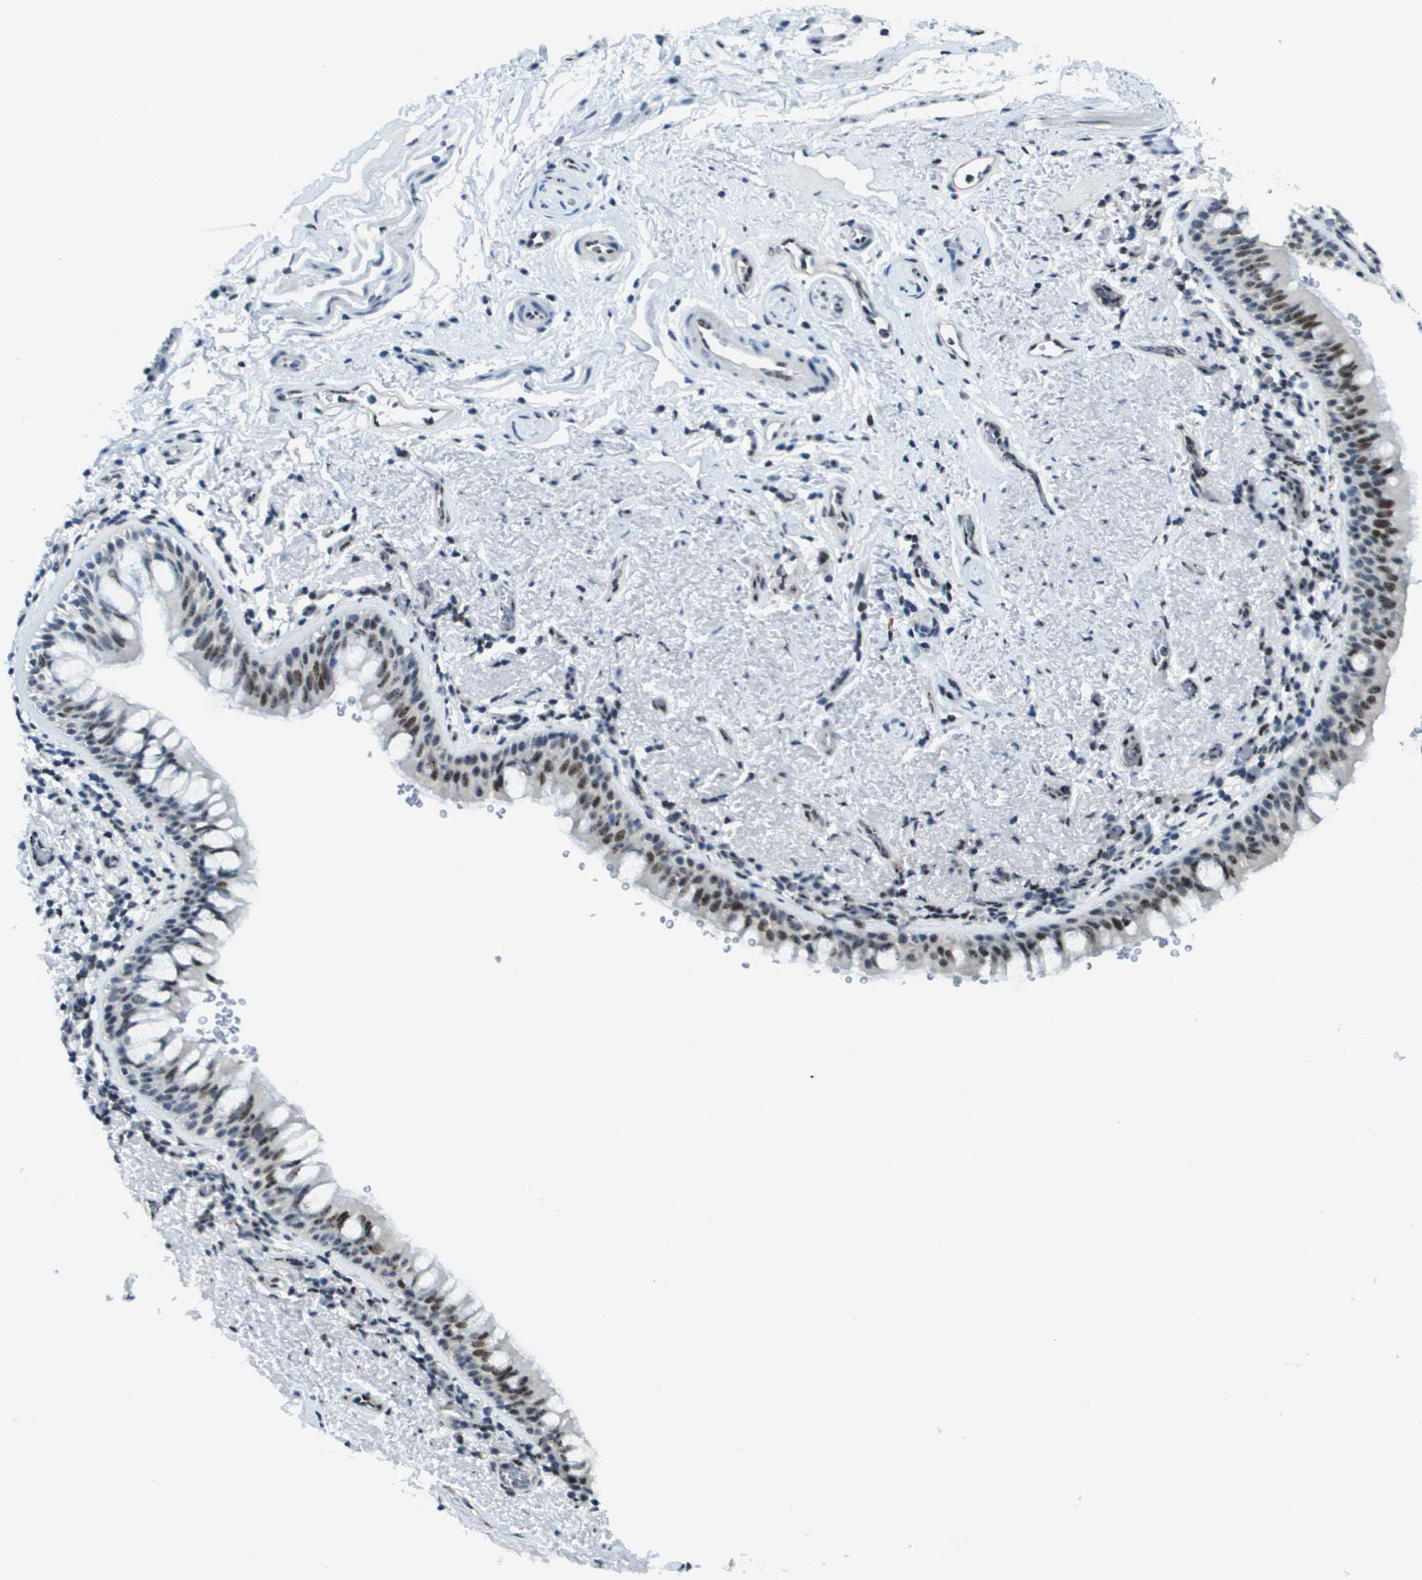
{"staining": {"intensity": "moderate", "quantity": "25%-75%", "location": "nuclear"}, "tissue": "bronchus", "cell_type": "Respiratory epithelial cells", "image_type": "normal", "snomed": [{"axis": "morphology", "description": "Normal tissue, NOS"}, {"axis": "morphology", "description": "Inflammation, NOS"}, {"axis": "topography", "description": "Cartilage tissue"}, {"axis": "topography", "description": "Bronchus"}], "caption": "Immunohistochemical staining of unremarkable human bronchus shows 25%-75% levels of moderate nuclear protein staining in about 25%-75% of respiratory epithelial cells.", "gene": "SP100", "patient": {"sex": "male", "age": 77}}